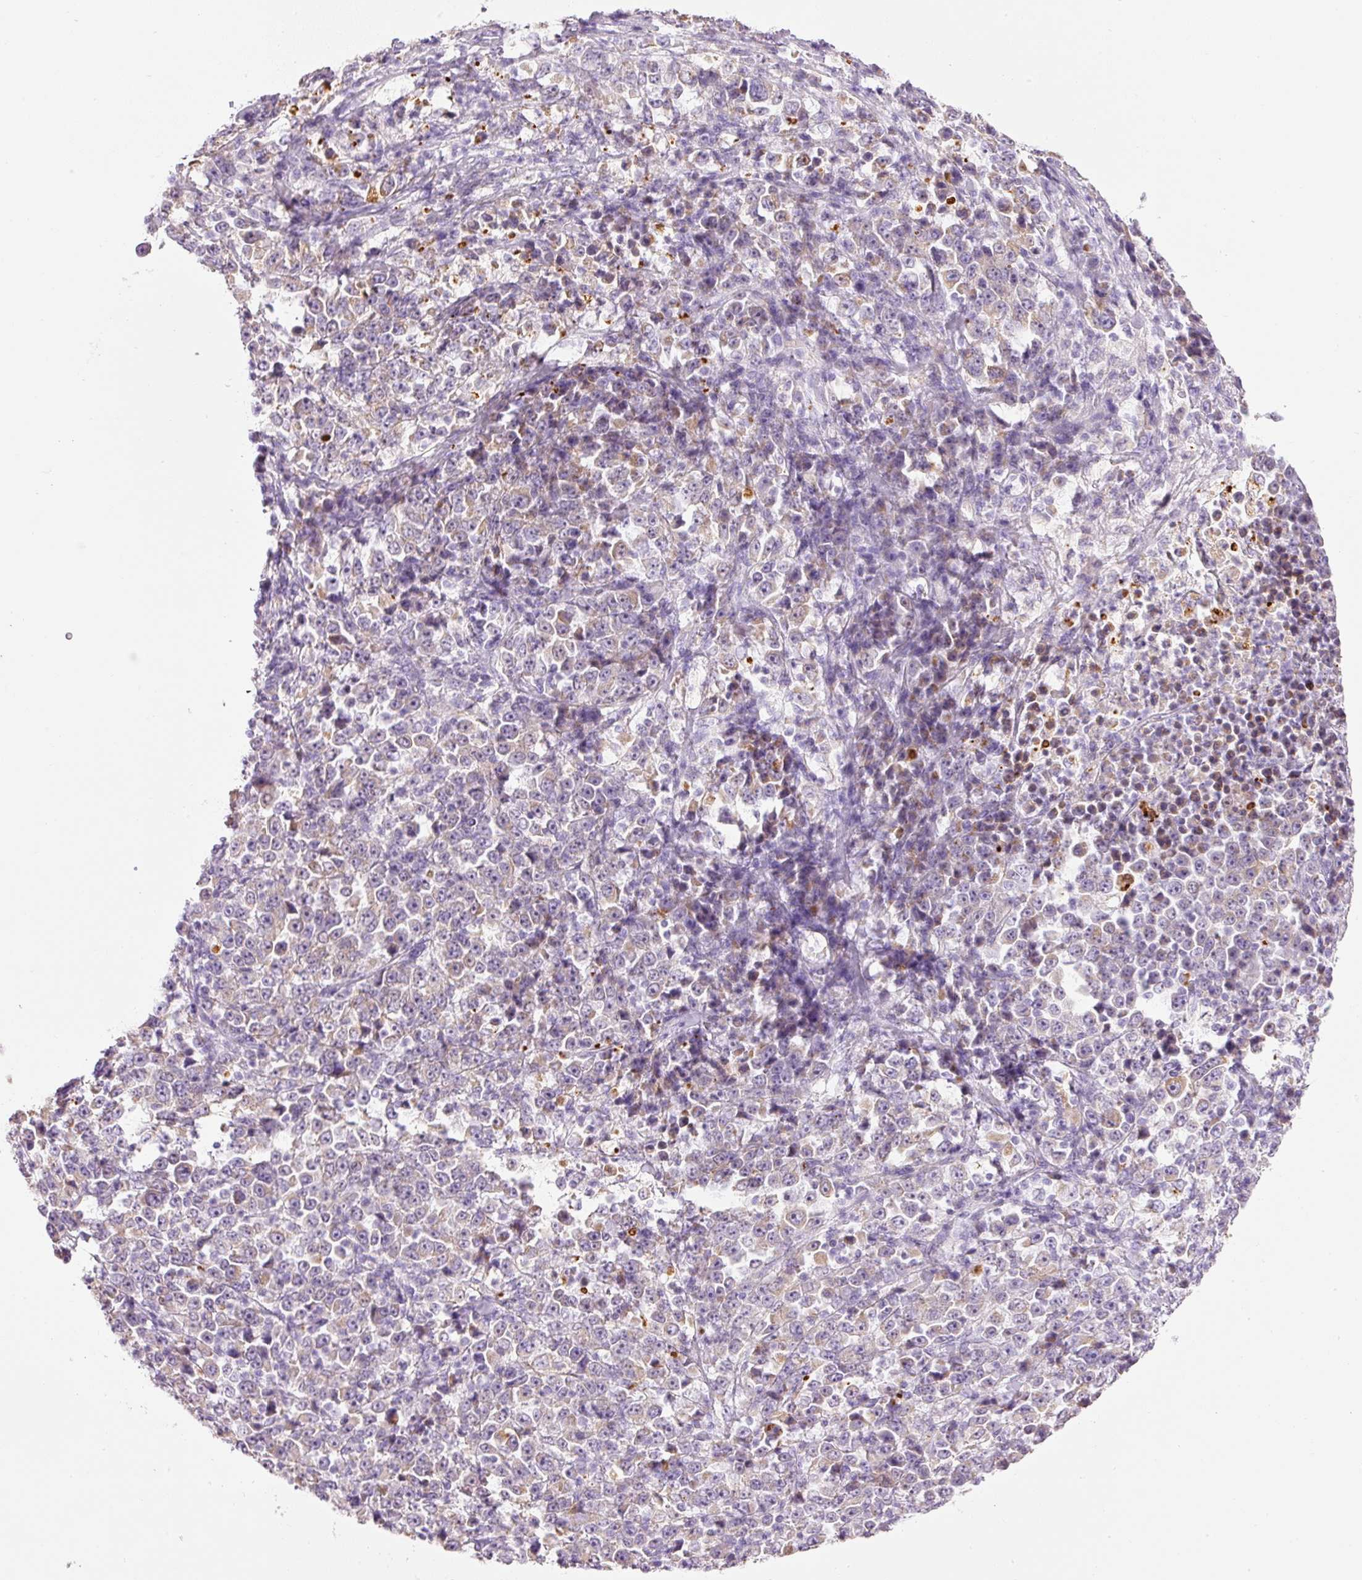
{"staining": {"intensity": "weak", "quantity": "25%-75%", "location": "cytoplasmic/membranous"}, "tissue": "stomach cancer", "cell_type": "Tumor cells", "image_type": "cancer", "snomed": [{"axis": "morphology", "description": "Normal tissue, NOS"}, {"axis": "morphology", "description": "Adenocarcinoma, NOS"}, {"axis": "topography", "description": "Stomach, upper"}, {"axis": "topography", "description": "Stomach"}], "caption": "Stomach cancer (adenocarcinoma) stained with a protein marker exhibits weak staining in tumor cells.", "gene": "CARD16", "patient": {"sex": "male", "age": 59}}